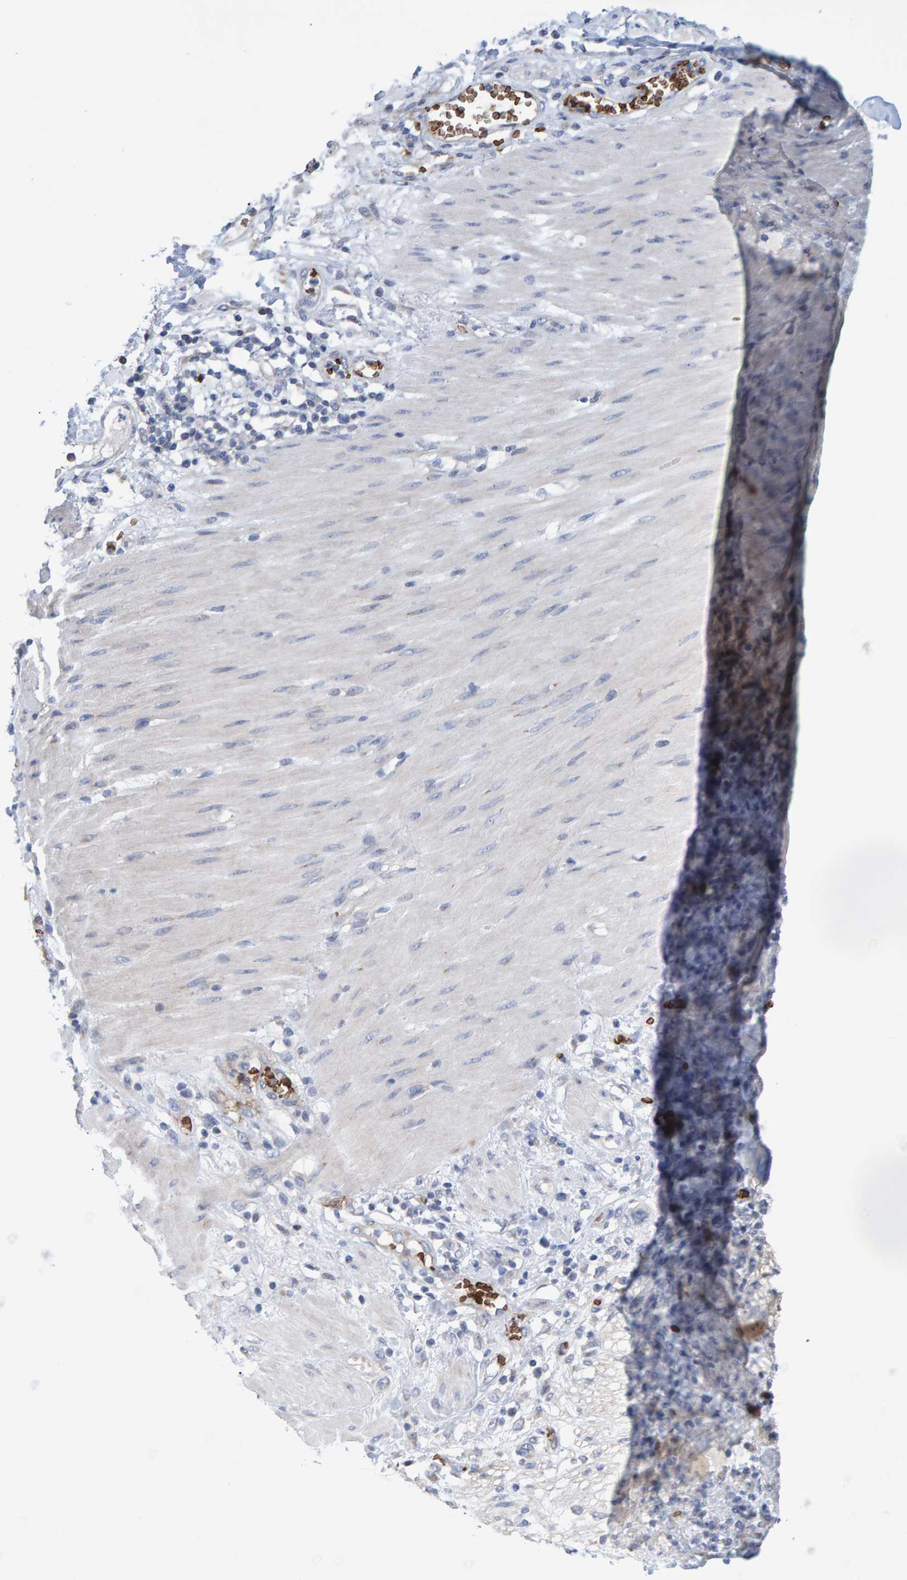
{"staining": {"intensity": "negative", "quantity": "none", "location": "none"}, "tissue": "stomach cancer", "cell_type": "Tumor cells", "image_type": "cancer", "snomed": [{"axis": "morphology", "description": "Adenocarcinoma, NOS"}, {"axis": "topography", "description": "Stomach"}, {"axis": "topography", "description": "Stomach, lower"}], "caption": "The IHC photomicrograph has no significant staining in tumor cells of stomach adenocarcinoma tissue. The staining is performed using DAB (3,3'-diaminobenzidine) brown chromogen with nuclei counter-stained in using hematoxylin.", "gene": "VPS9D1", "patient": {"sex": "female", "age": 48}}